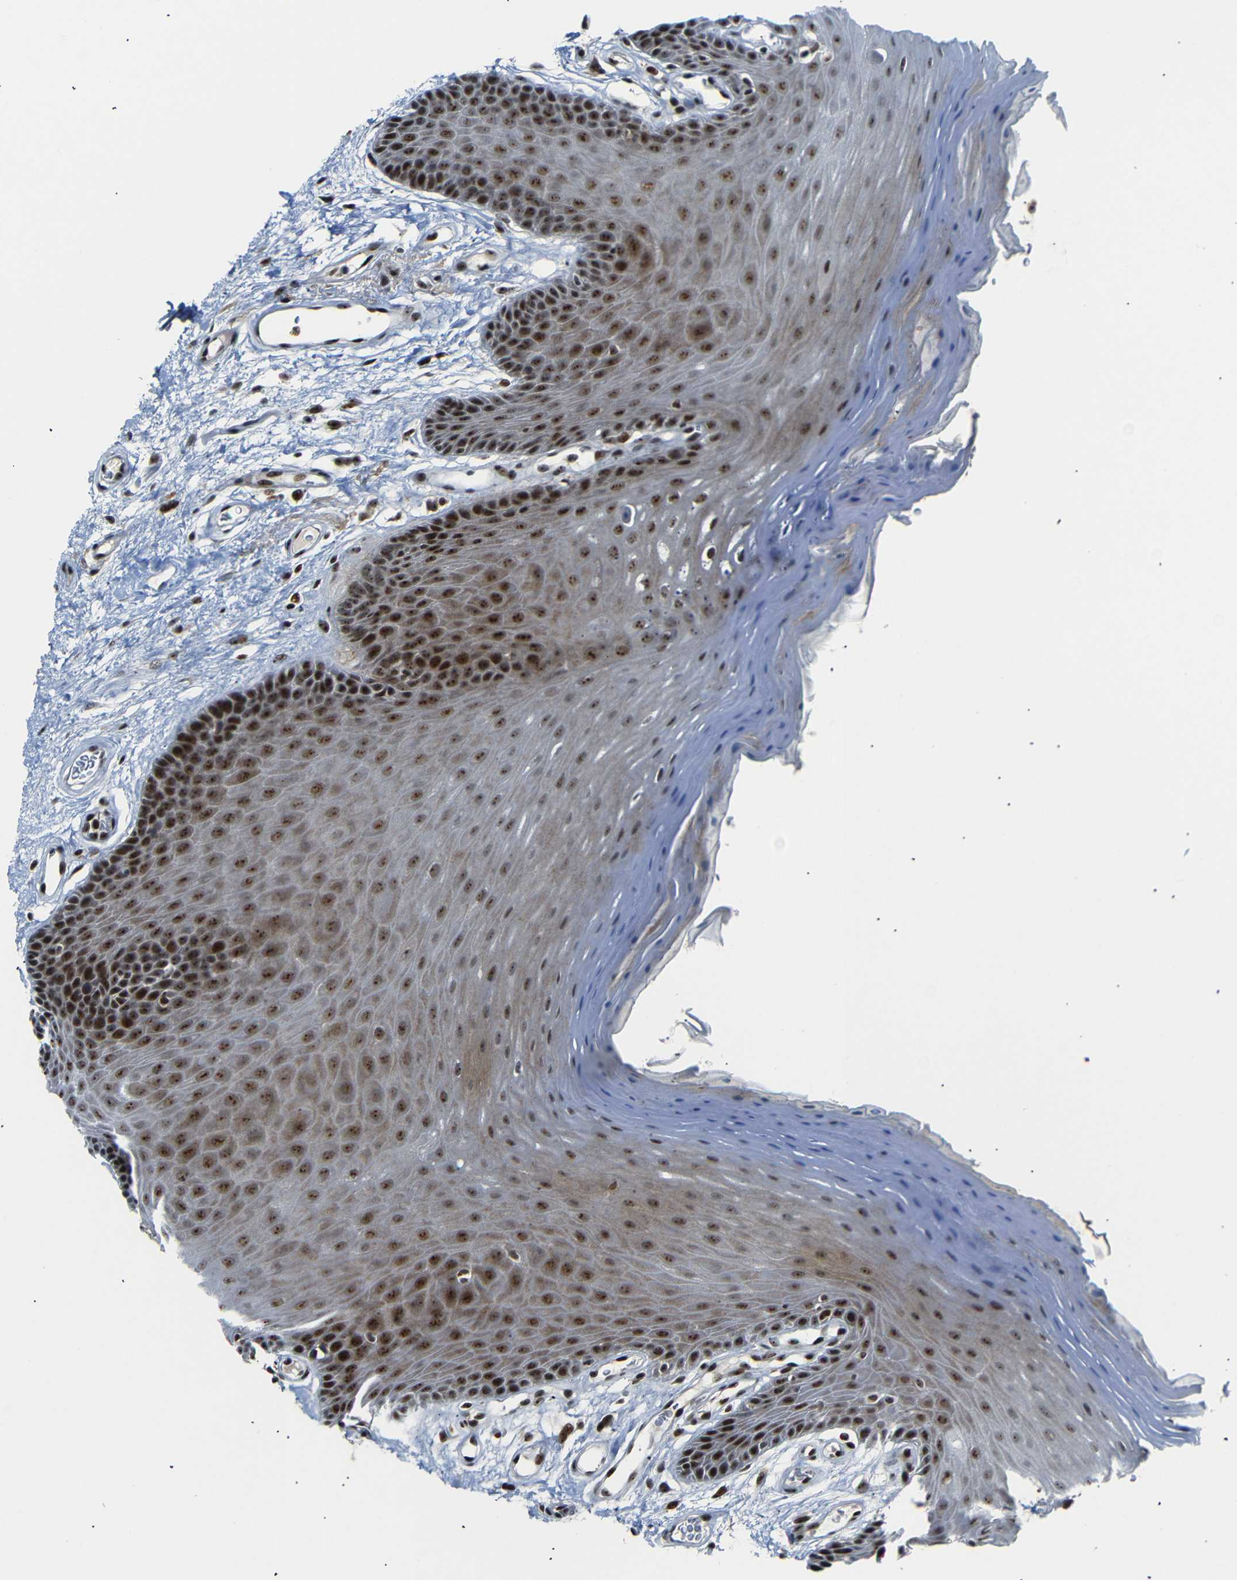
{"staining": {"intensity": "strong", "quantity": ">75%", "location": "nuclear"}, "tissue": "oral mucosa", "cell_type": "Squamous epithelial cells", "image_type": "normal", "snomed": [{"axis": "morphology", "description": "Normal tissue, NOS"}, {"axis": "morphology", "description": "Squamous cell carcinoma, NOS"}, {"axis": "topography", "description": "Skeletal muscle"}, {"axis": "topography", "description": "Adipose tissue"}, {"axis": "topography", "description": "Vascular tissue"}, {"axis": "topography", "description": "Oral tissue"}, {"axis": "topography", "description": "Peripheral nerve tissue"}, {"axis": "topography", "description": "Head-Neck"}], "caption": "A brown stain highlights strong nuclear expression of a protein in squamous epithelial cells of benign human oral mucosa. (brown staining indicates protein expression, while blue staining denotes nuclei).", "gene": "SETDB2", "patient": {"sex": "male", "age": 71}}